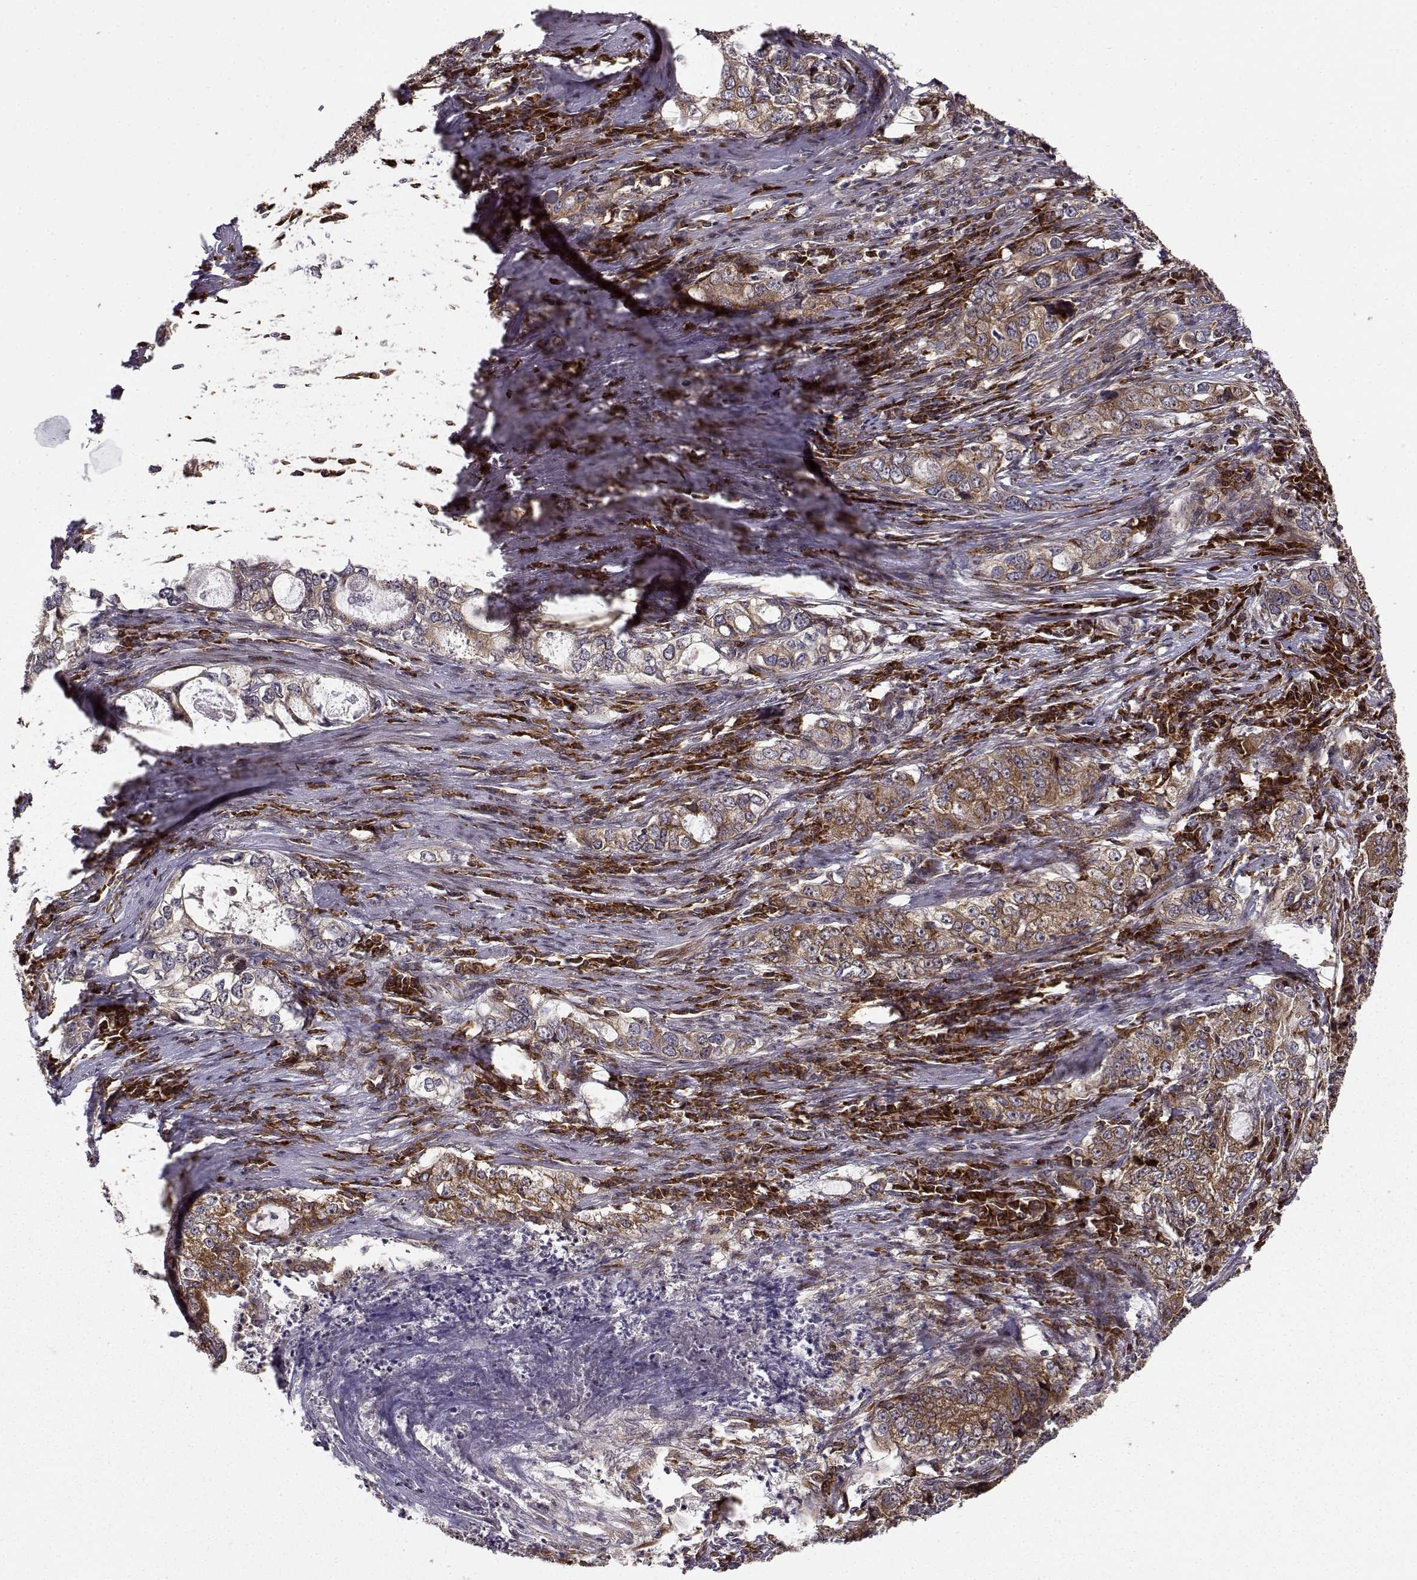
{"staining": {"intensity": "moderate", "quantity": ">75%", "location": "cytoplasmic/membranous"}, "tissue": "stomach cancer", "cell_type": "Tumor cells", "image_type": "cancer", "snomed": [{"axis": "morphology", "description": "Adenocarcinoma, NOS"}, {"axis": "topography", "description": "Stomach, lower"}], "caption": "Immunohistochemical staining of stomach cancer shows medium levels of moderate cytoplasmic/membranous expression in approximately >75% of tumor cells. (Brightfield microscopy of DAB IHC at high magnification).", "gene": "RPL31", "patient": {"sex": "female", "age": 72}}